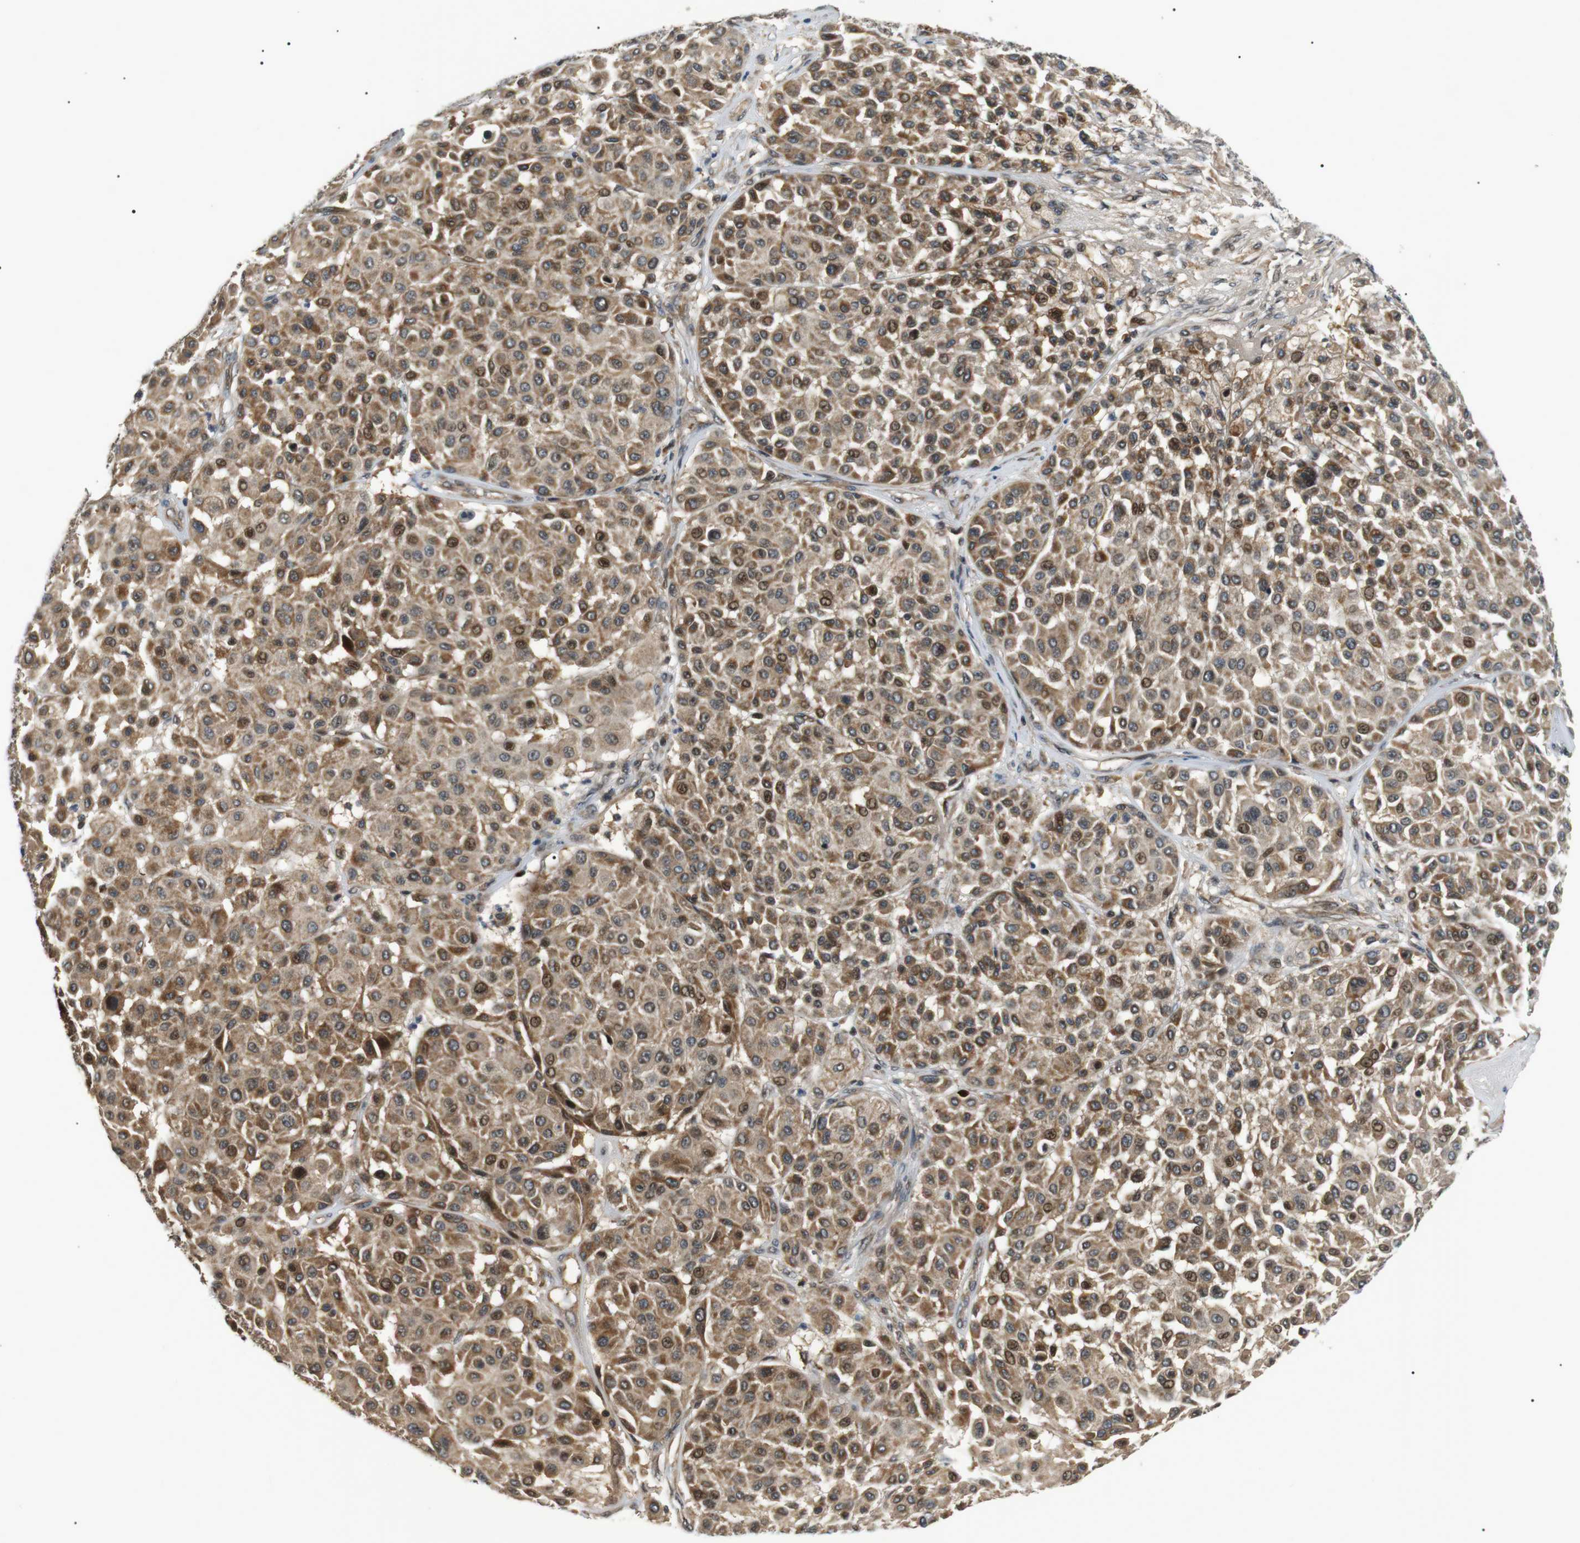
{"staining": {"intensity": "moderate", "quantity": ">75%", "location": "cytoplasmic/membranous,nuclear"}, "tissue": "melanoma", "cell_type": "Tumor cells", "image_type": "cancer", "snomed": [{"axis": "morphology", "description": "Malignant melanoma, Metastatic site"}, {"axis": "topography", "description": "Soft tissue"}], "caption": "Protein expression by IHC exhibits moderate cytoplasmic/membranous and nuclear positivity in approximately >75% of tumor cells in melanoma.", "gene": "HSPA13", "patient": {"sex": "male", "age": 41}}